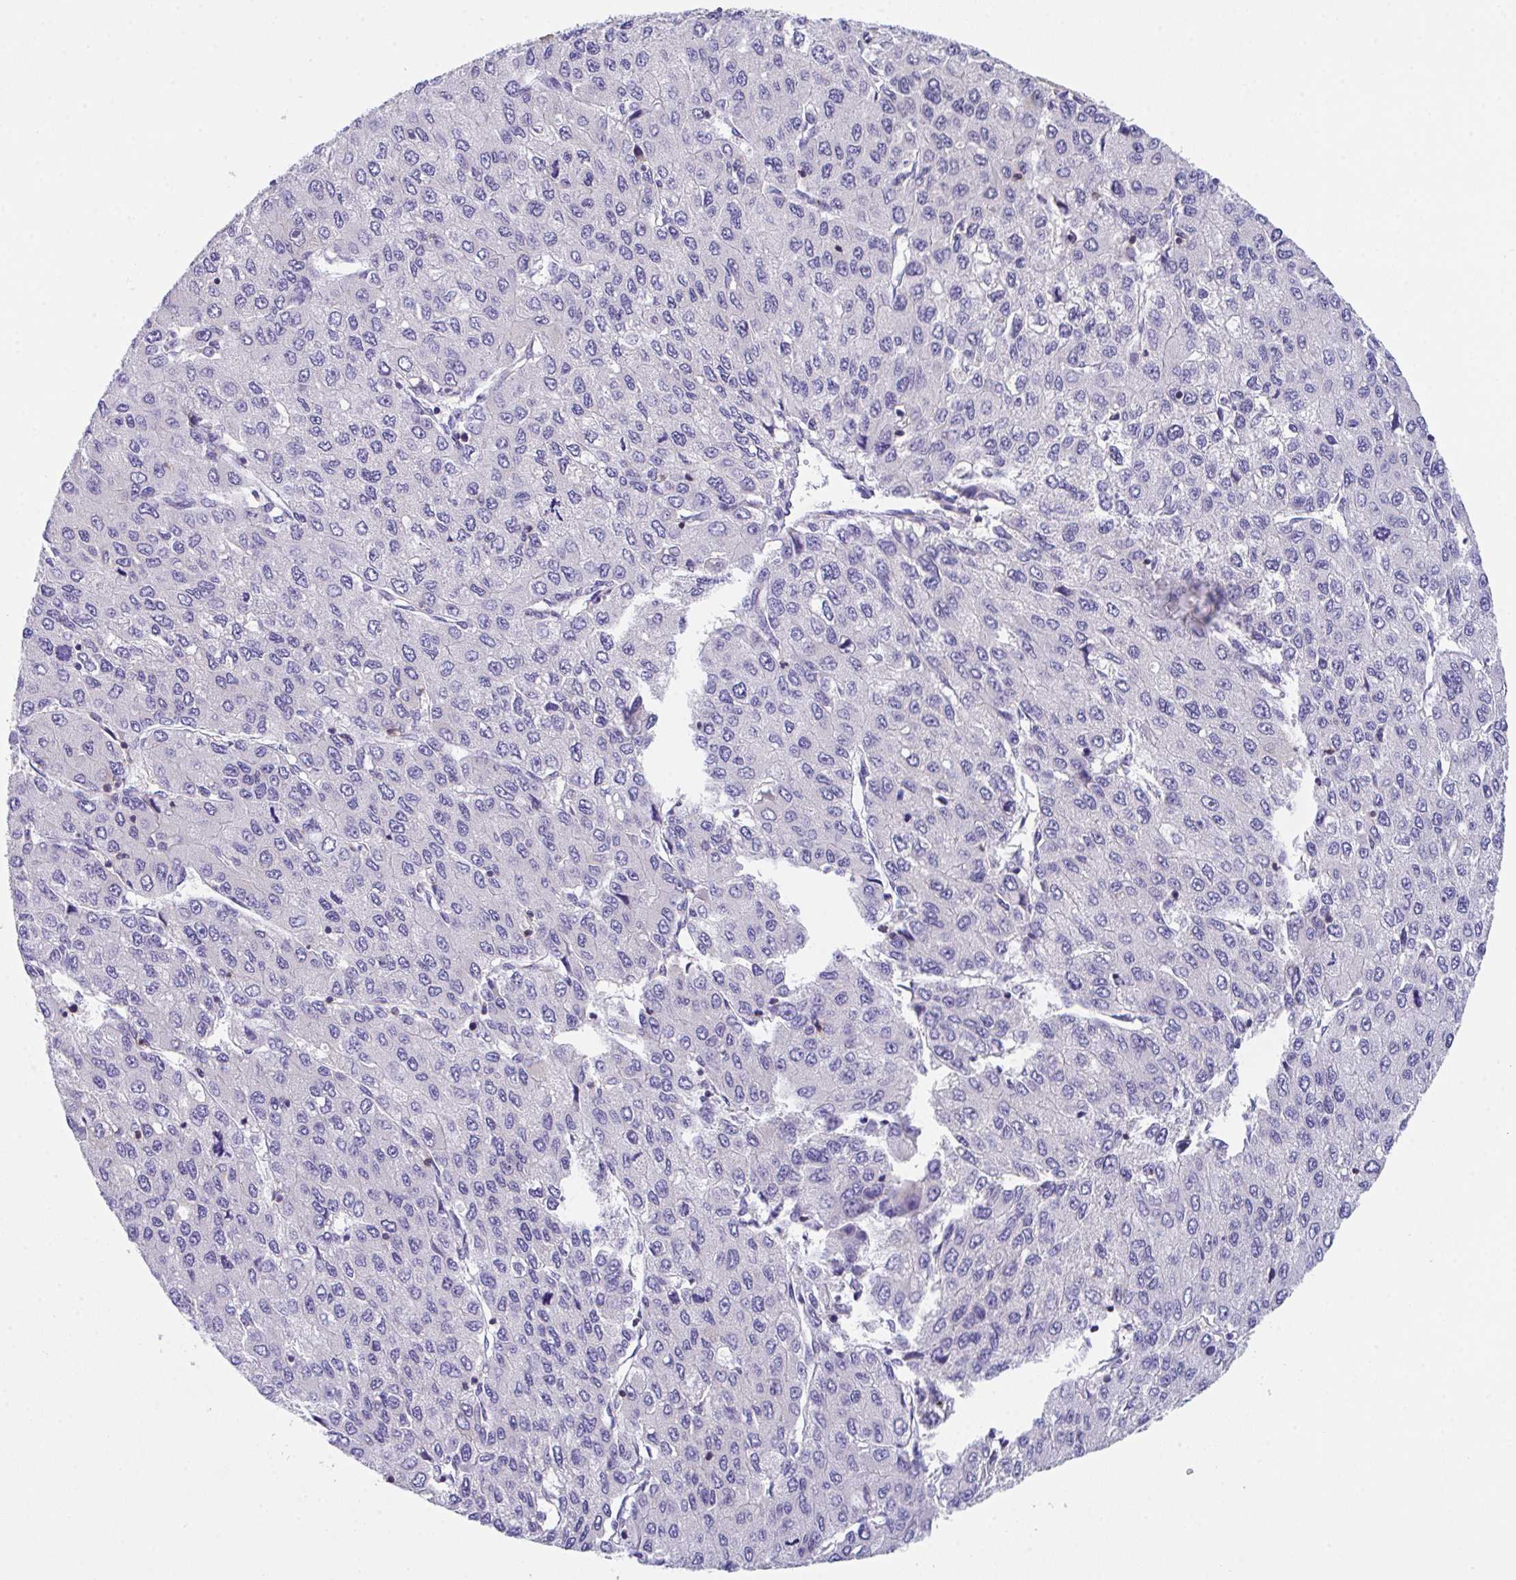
{"staining": {"intensity": "negative", "quantity": "none", "location": "none"}, "tissue": "liver cancer", "cell_type": "Tumor cells", "image_type": "cancer", "snomed": [{"axis": "morphology", "description": "Carcinoma, Hepatocellular, NOS"}, {"axis": "topography", "description": "Liver"}], "caption": "An immunohistochemistry photomicrograph of liver hepatocellular carcinoma is shown. There is no staining in tumor cells of liver hepatocellular carcinoma.", "gene": "MIA3", "patient": {"sex": "female", "age": 66}}